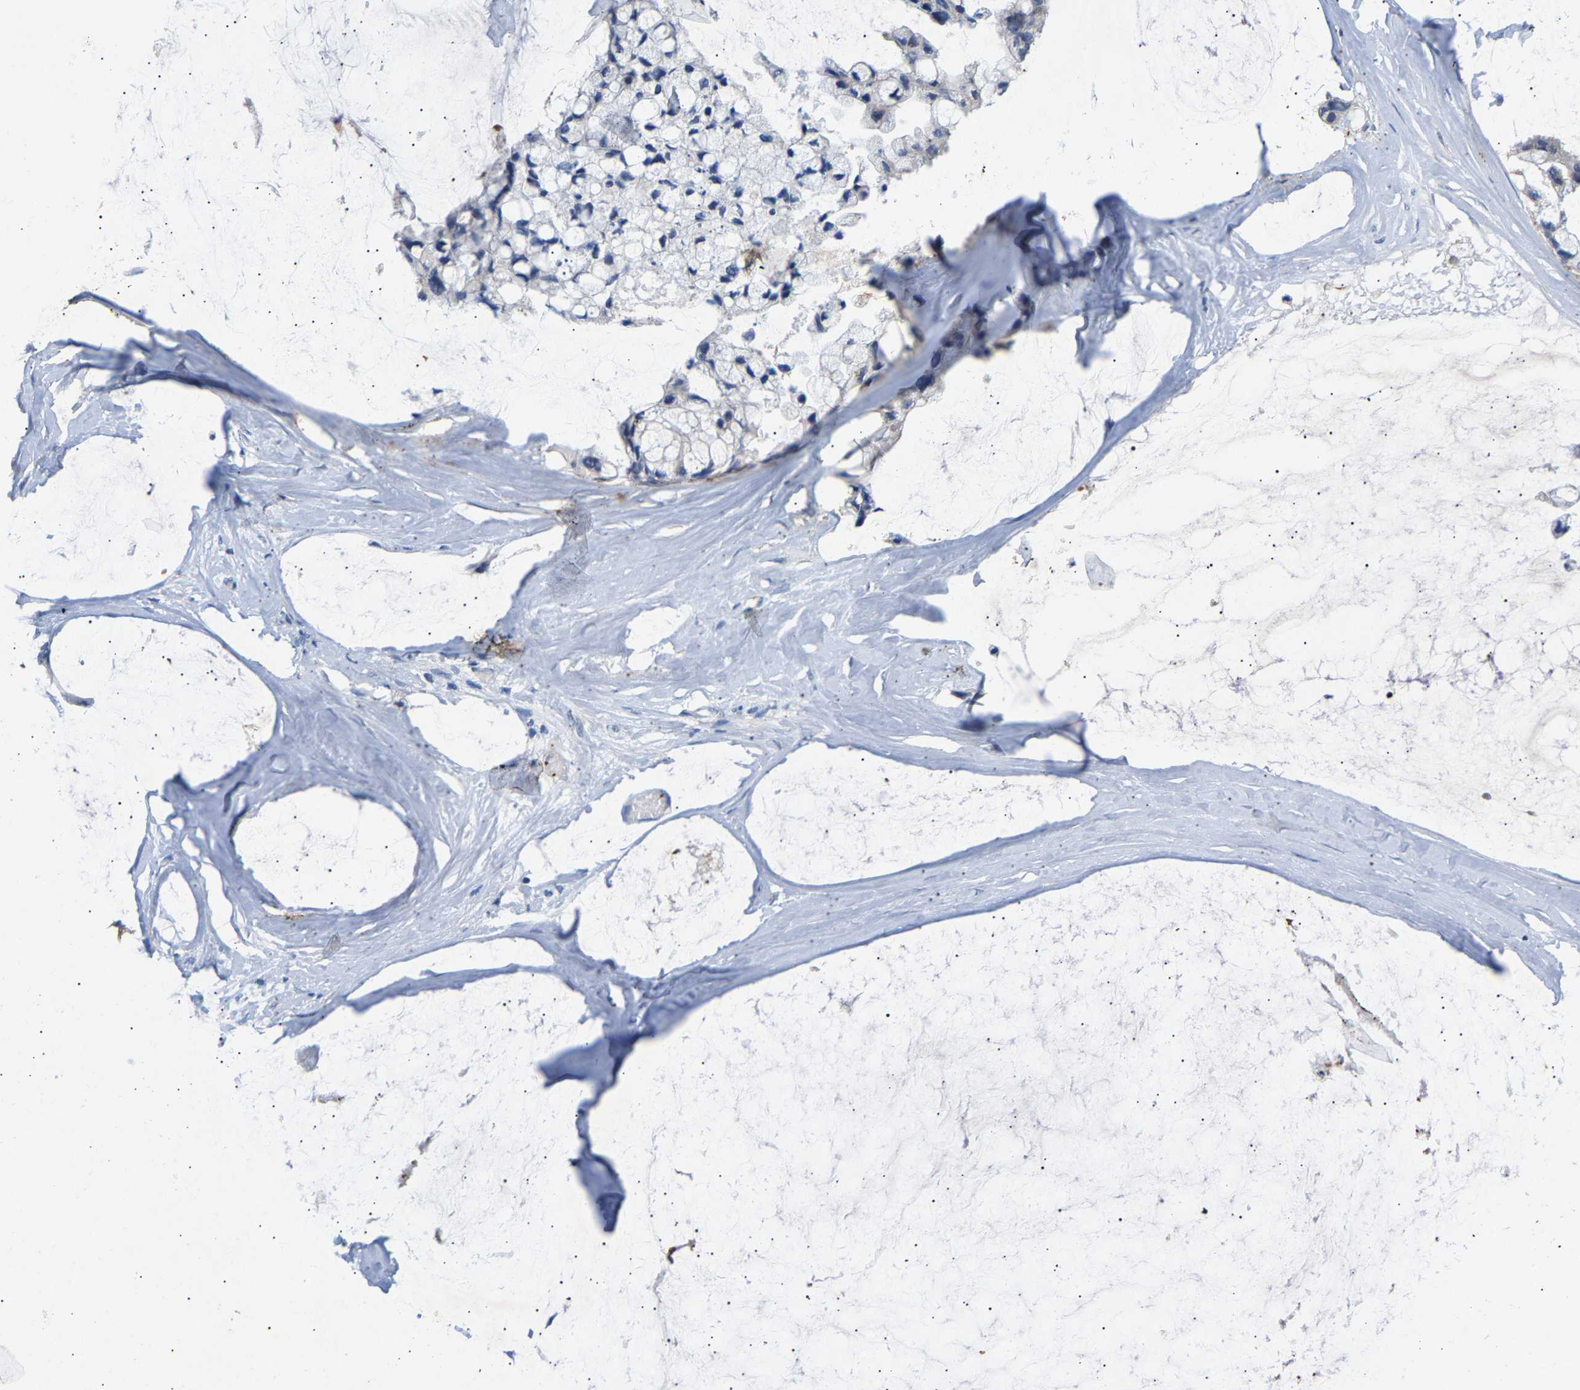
{"staining": {"intensity": "negative", "quantity": "none", "location": "none"}, "tissue": "ovarian cancer", "cell_type": "Tumor cells", "image_type": "cancer", "snomed": [{"axis": "morphology", "description": "Cystadenocarcinoma, mucinous, NOS"}, {"axis": "topography", "description": "Ovary"}], "caption": "Tumor cells are negative for protein expression in human mucinous cystadenocarcinoma (ovarian). The staining was performed using DAB to visualize the protein expression in brown, while the nuclei were stained in blue with hematoxylin (Magnification: 20x).", "gene": "CCDC171", "patient": {"sex": "female", "age": 39}}